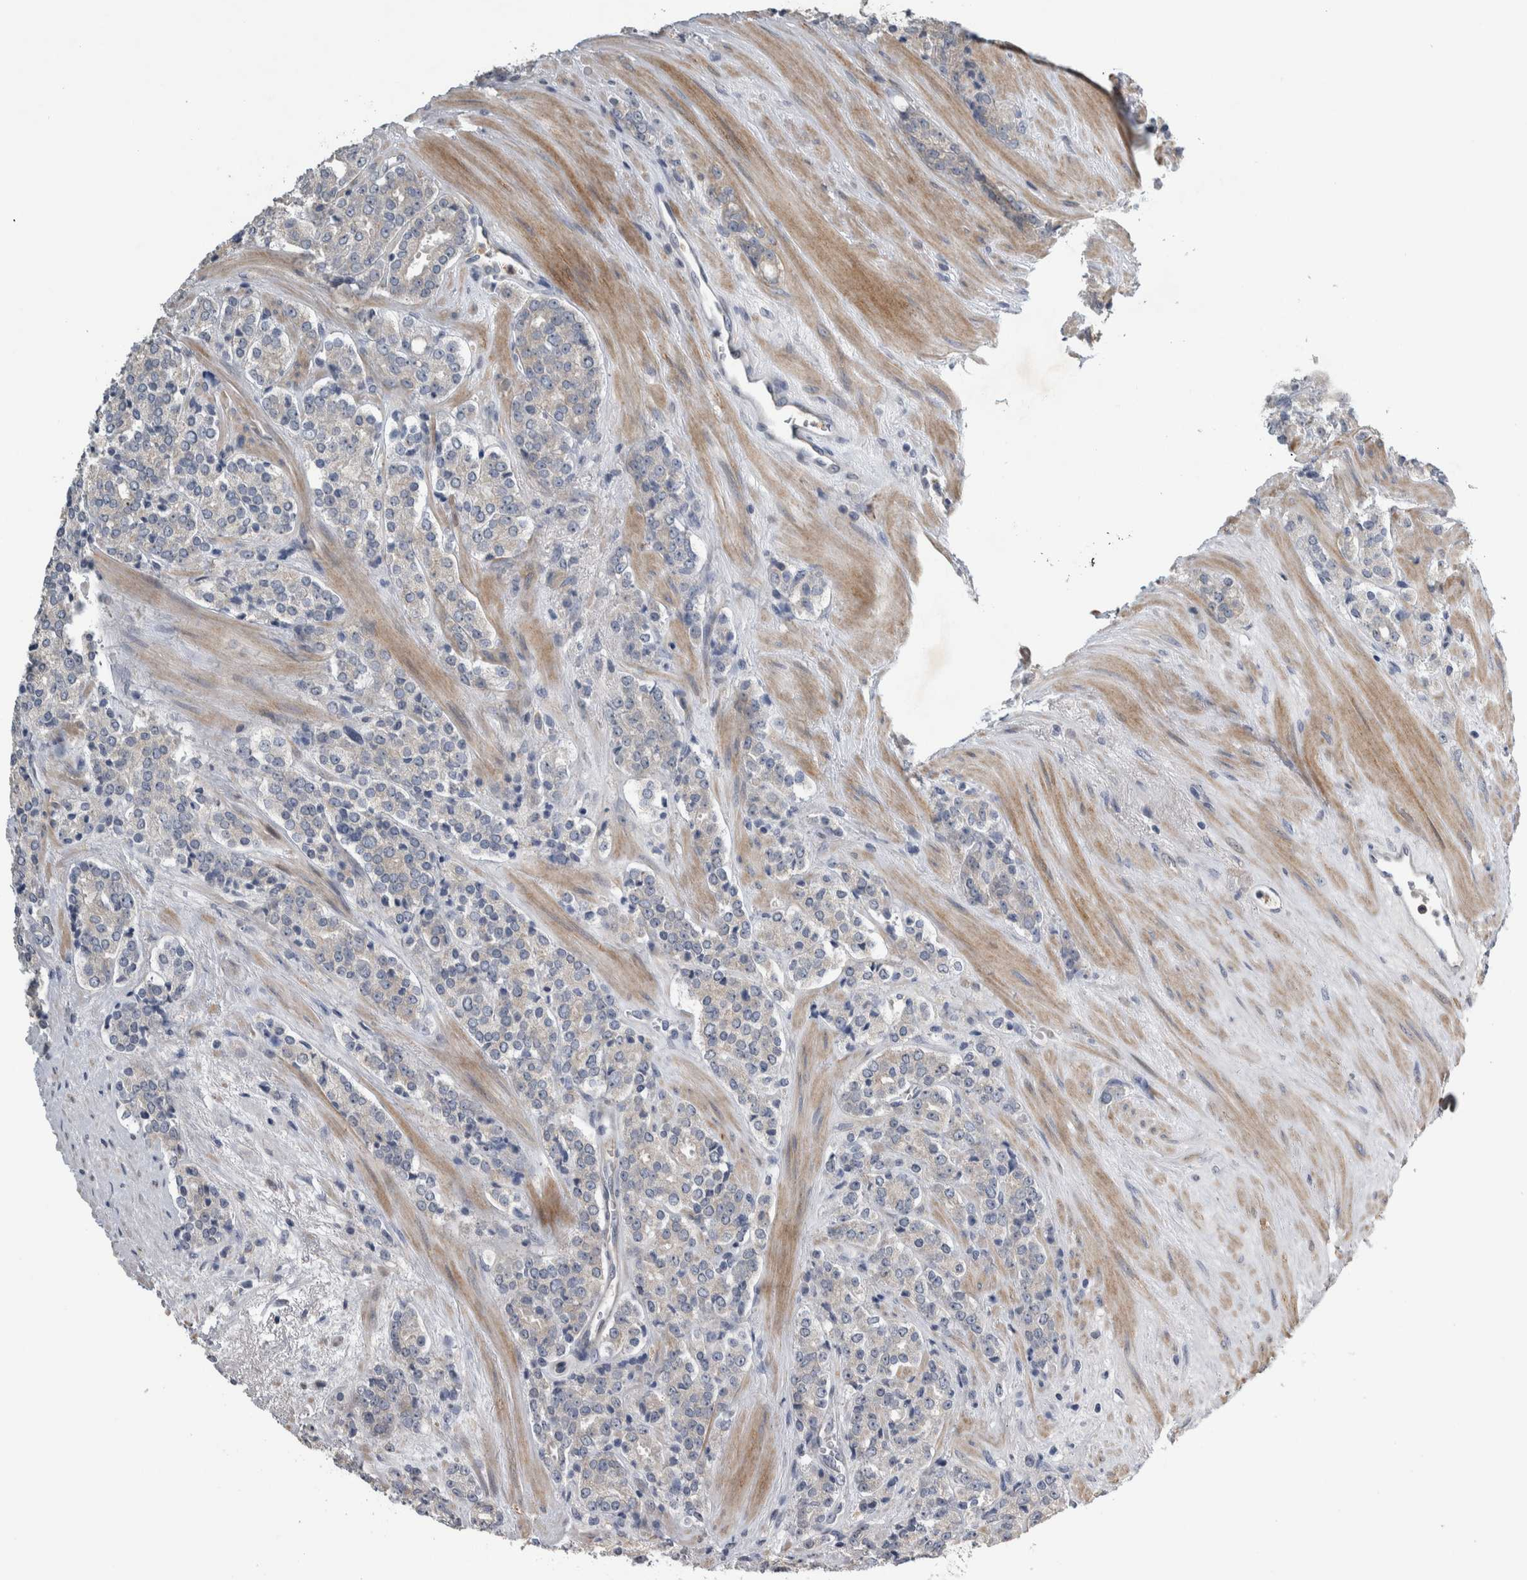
{"staining": {"intensity": "negative", "quantity": "none", "location": "none"}, "tissue": "prostate cancer", "cell_type": "Tumor cells", "image_type": "cancer", "snomed": [{"axis": "morphology", "description": "Adenocarcinoma, High grade"}, {"axis": "topography", "description": "Prostate"}], "caption": "An IHC photomicrograph of prostate adenocarcinoma (high-grade) is shown. There is no staining in tumor cells of prostate adenocarcinoma (high-grade). (DAB (3,3'-diaminobenzidine) immunohistochemistry, high magnification).", "gene": "NT5C2", "patient": {"sex": "male", "age": 71}}